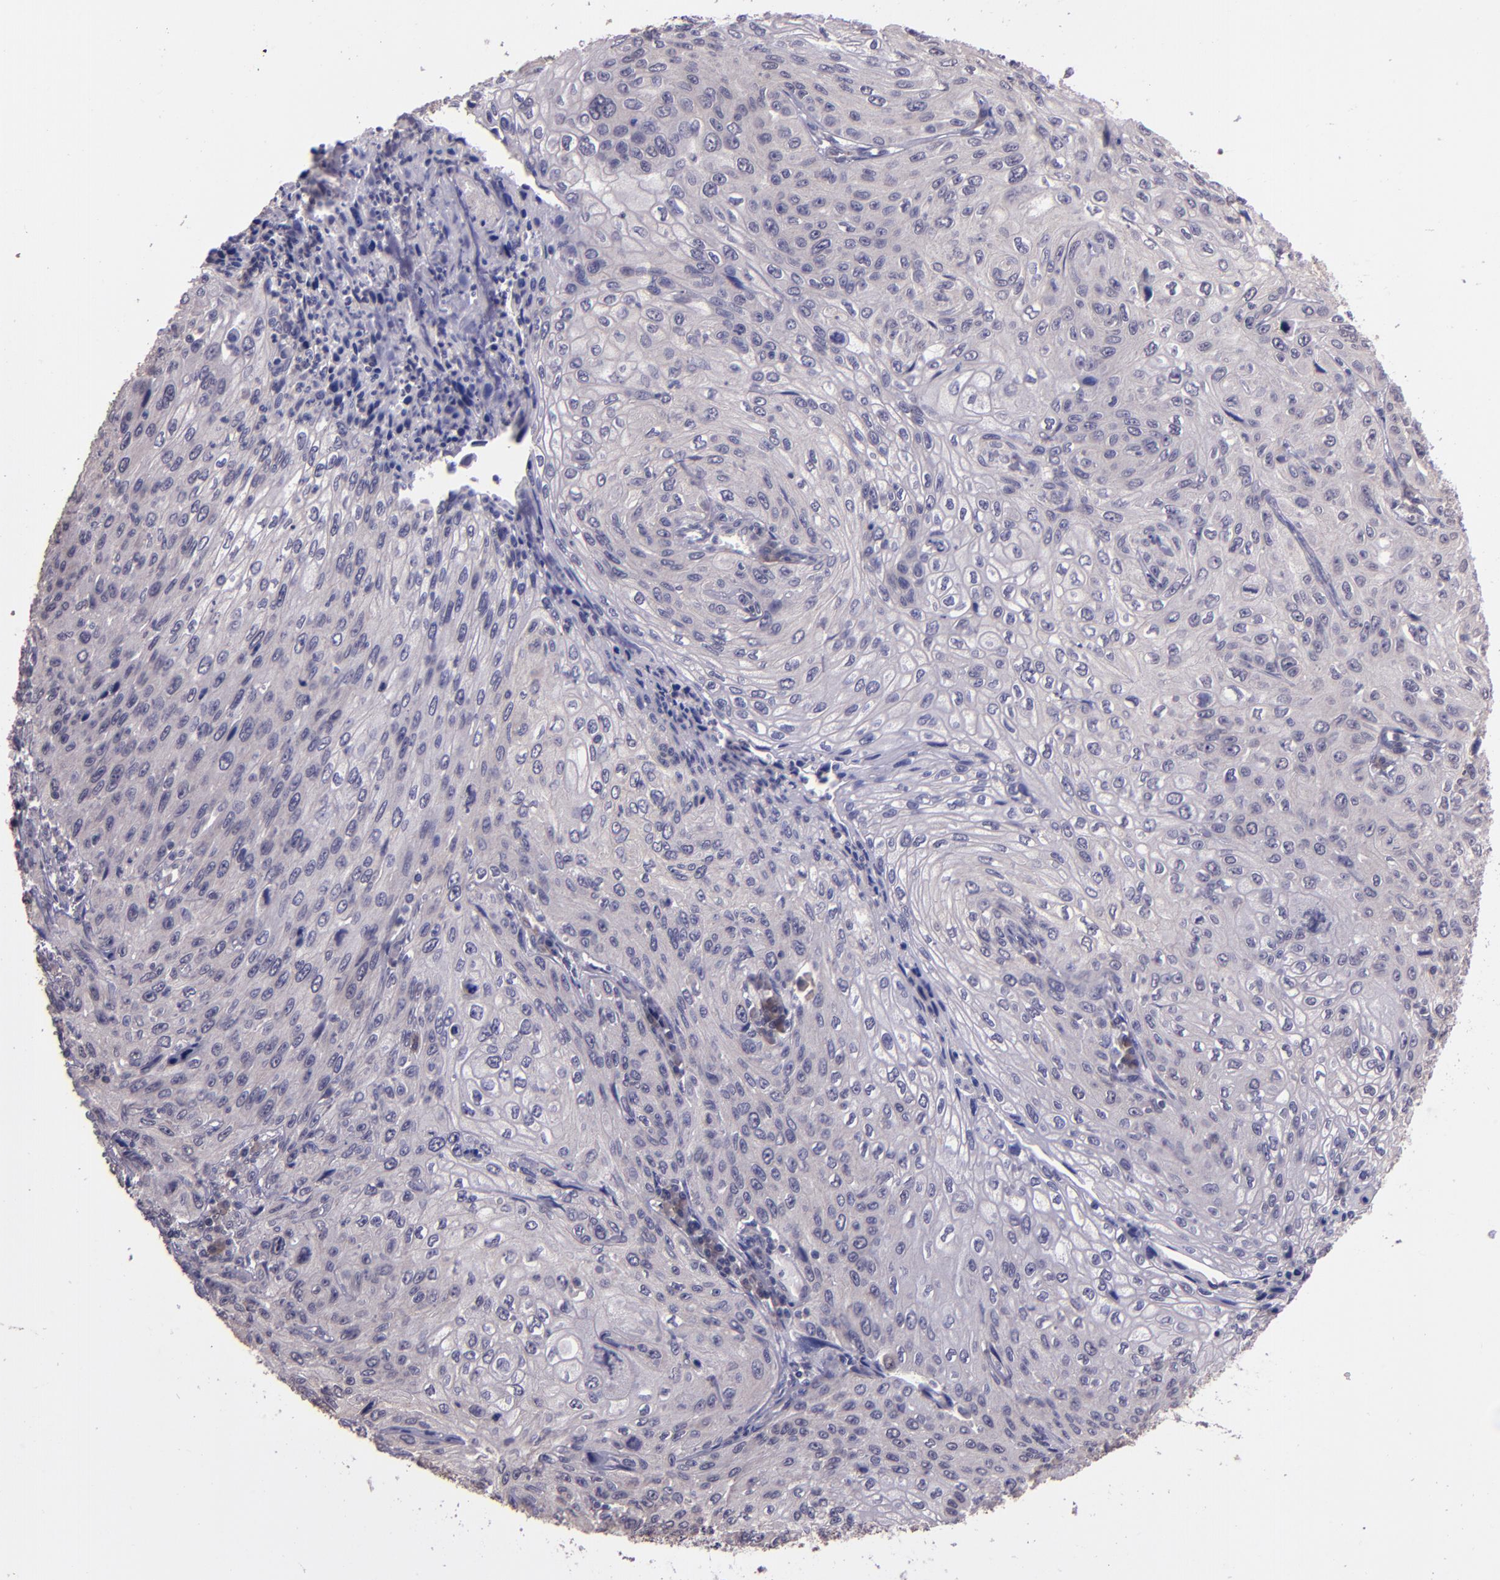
{"staining": {"intensity": "weak", "quantity": "<25%", "location": "cytoplasmic/membranous"}, "tissue": "cervical cancer", "cell_type": "Tumor cells", "image_type": "cancer", "snomed": [{"axis": "morphology", "description": "Squamous cell carcinoma, NOS"}, {"axis": "topography", "description": "Cervix"}], "caption": "Immunohistochemistry histopathology image of human cervical cancer stained for a protein (brown), which shows no positivity in tumor cells.", "gene": "TAF7L", "patient": {"sex": "female", "age": 32}}